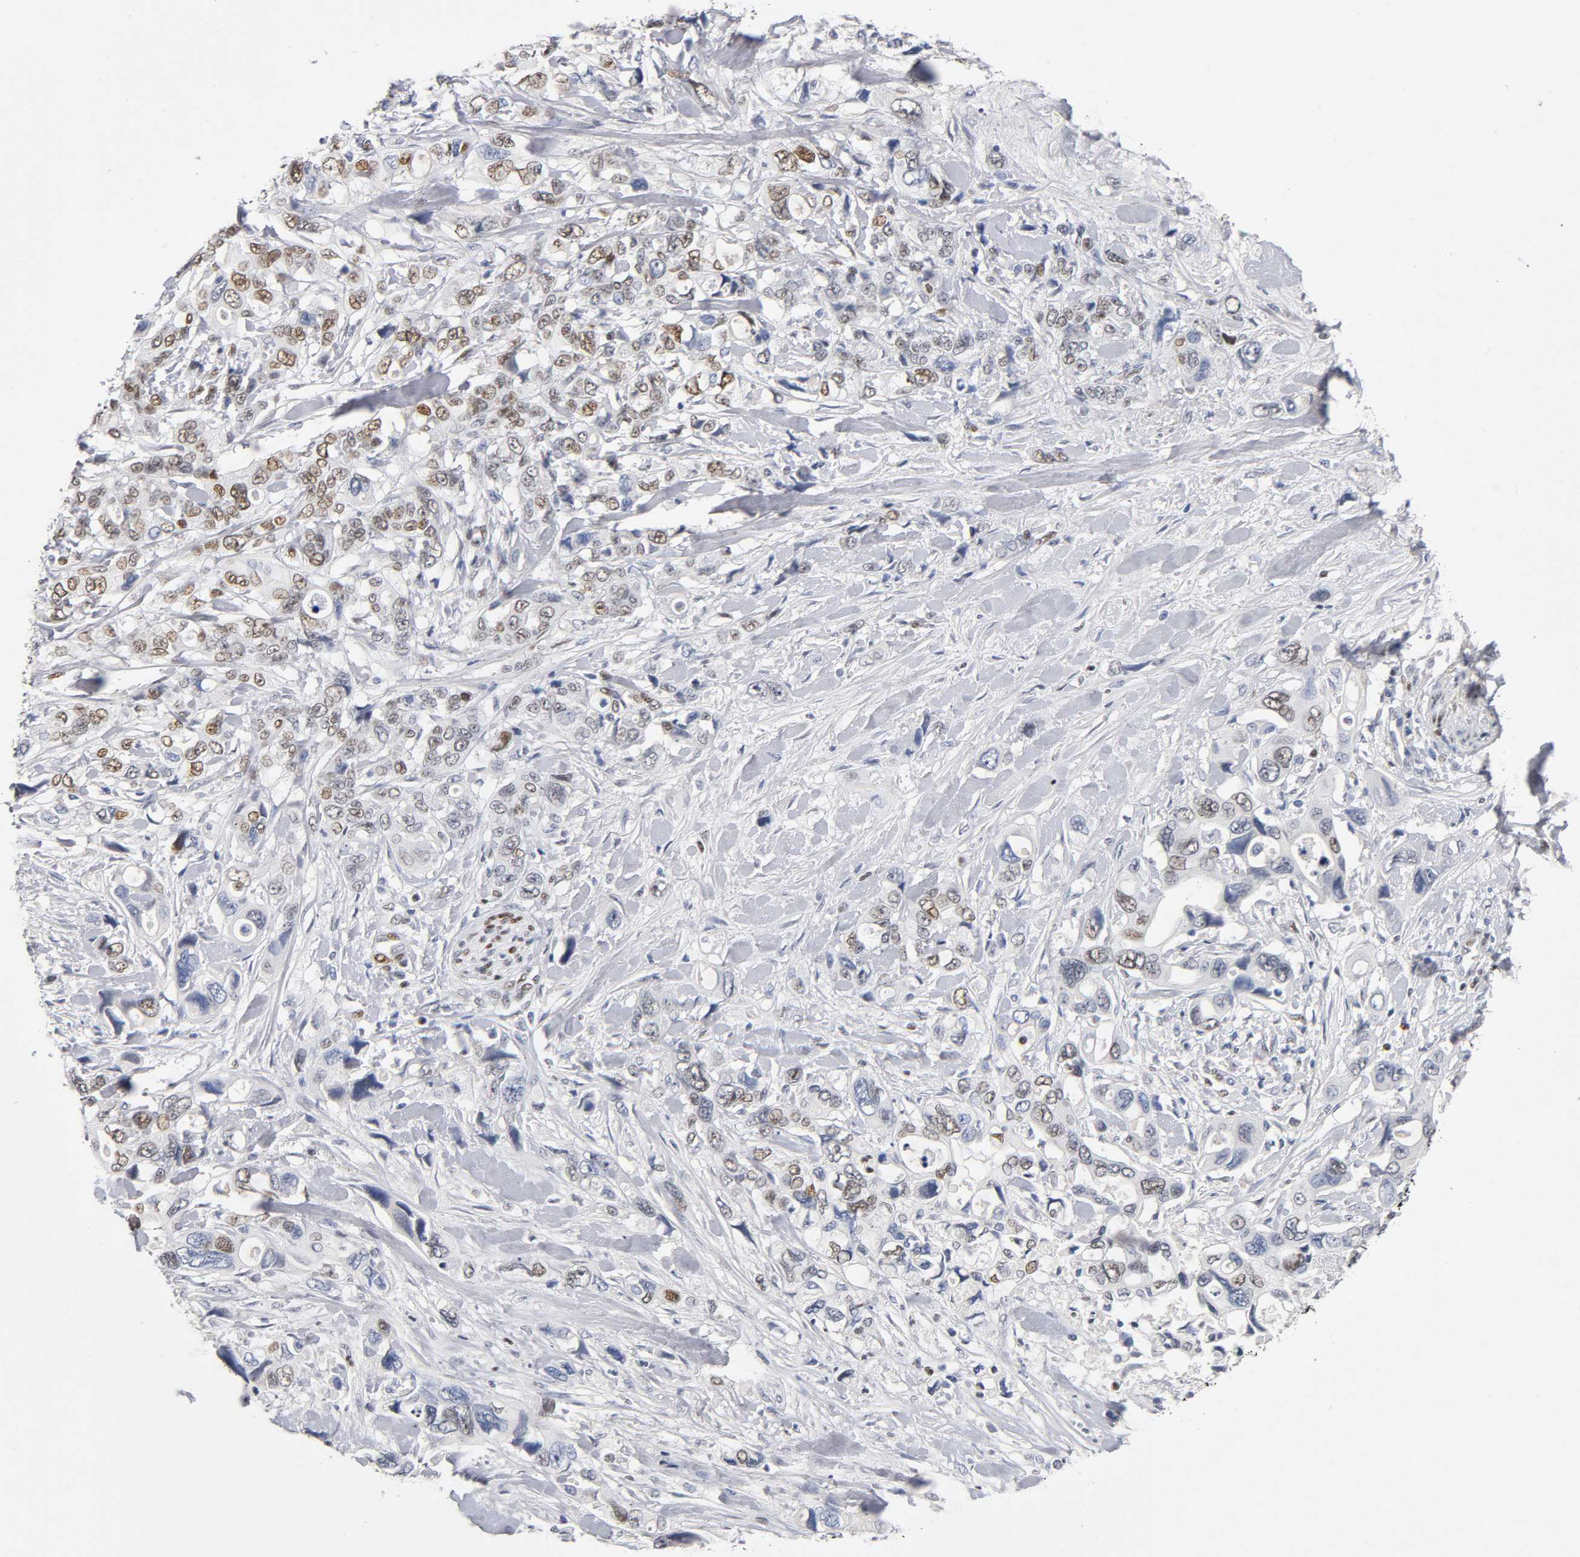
{"staining": {"intensity": "weak", "quantity": "25%-75%", "location": "nuclear"}, "tissue": "pancreatic cancer", "cell_type": "Tumor cells", "image_type": "cancer", "snomed": [{"axis": "morphology", "description": "Adenocarcinoma, NOS"}, {"axis": "topography", "description": "Pancreas"}], "caption": "Protein expression analysis of pancreatic adenocarcinoma demonstrates weak nuclear expression in about 25%-75% of tumor cells. Immunohistochemistry stains the protein of interest in brown and the nuclei are stained blue.", "gene": "SP3", "patient": {"sex": "male", "age": 46}}